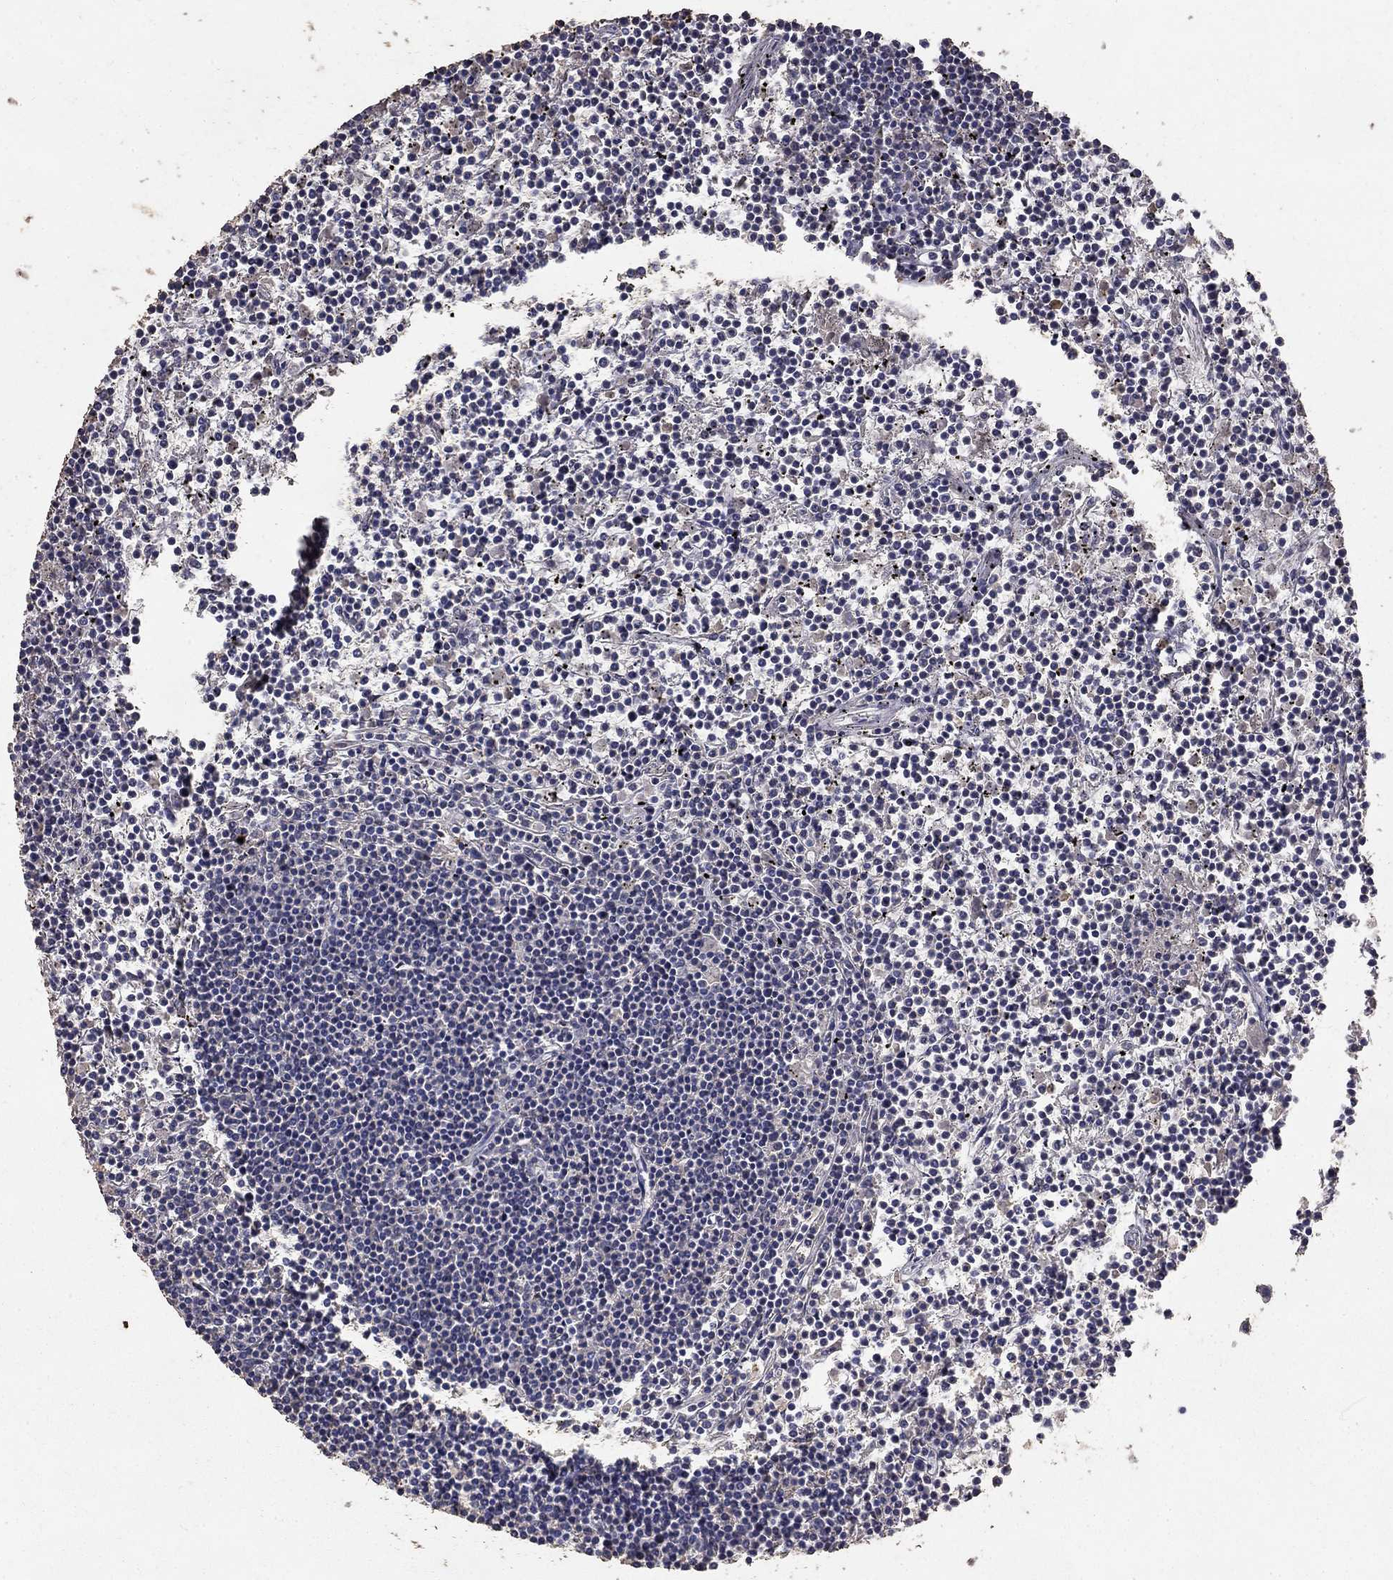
{"staining": {"intensity": "negative", "quantity": "none", "location": "none"}, "tissue": "lymphoma", "cell_type": "Tumor cells", "image_type": "cancer", "snomed": [{"axis": "morphology", "description": "Malignant lymphoma, non-Hodgkin's type, Low grade"}, {"axis": "topography", "description": "Spleen"}], "caption": "DAB immunohistochemical staining of human malignant lymphoma, non-Hodgkin's type (low-grade) displays no significant positivity in tumor cells.", "gene": "MPP2", "patient": {"sex": "female", "age": 19}}